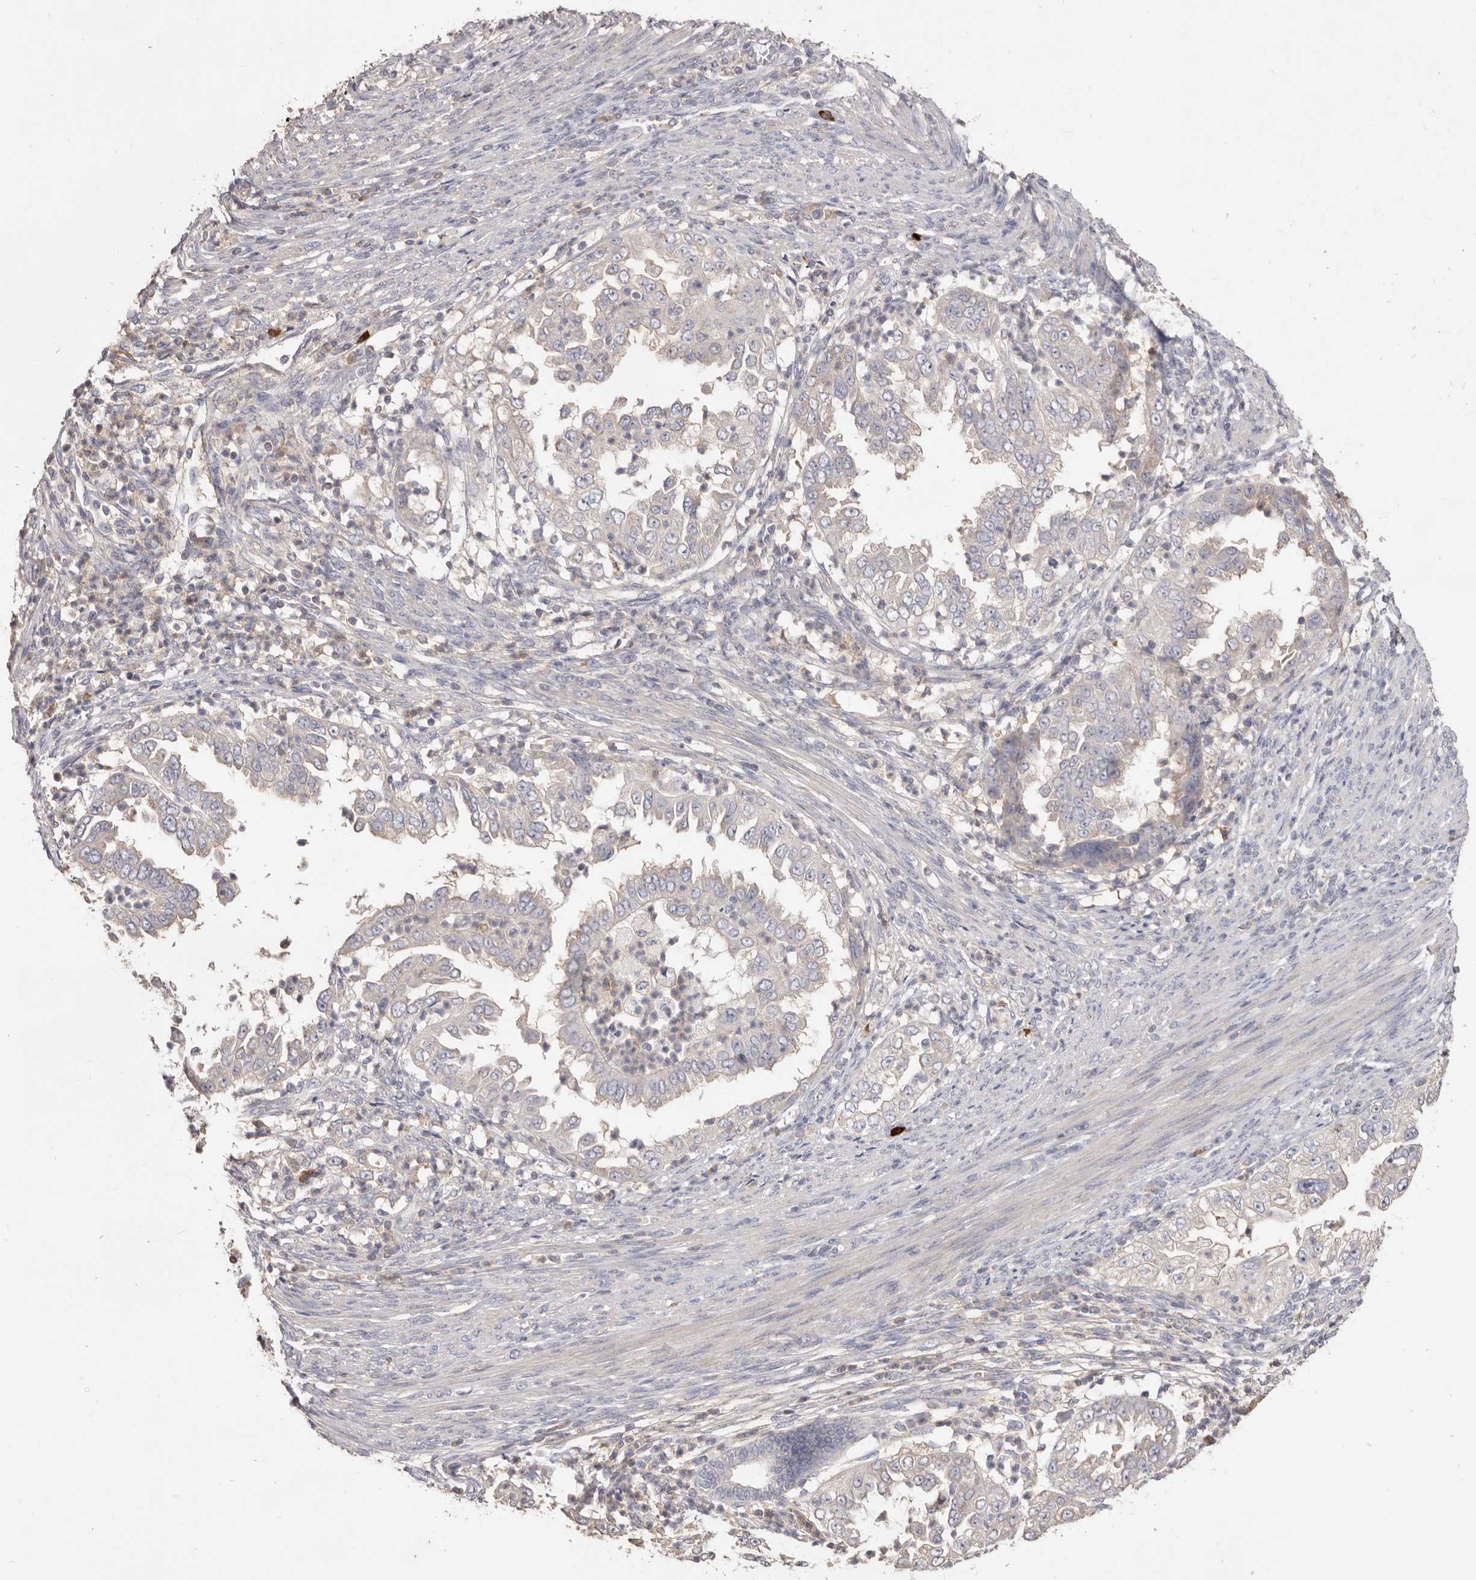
{"staining": {"intensity": "negative", "quantity": "none", "location": "none"}, "tissue": "endometrial cancer", "cell_type": "Tumor cells", "image_type": "cancer", "snomed": [{"axis": "morphology", "description": "Adenocarcinoma, NOS"}, {"axis": "topography", "description": "Endometrium"}], "caption": "An immunohistochemistry (IHC) micrograph of endometrial cancer is shown. There is no staining in tumor cells of endometrial cancer.", "gene": "HCAR2", "patient": {"sex": "female", "age": 85}}